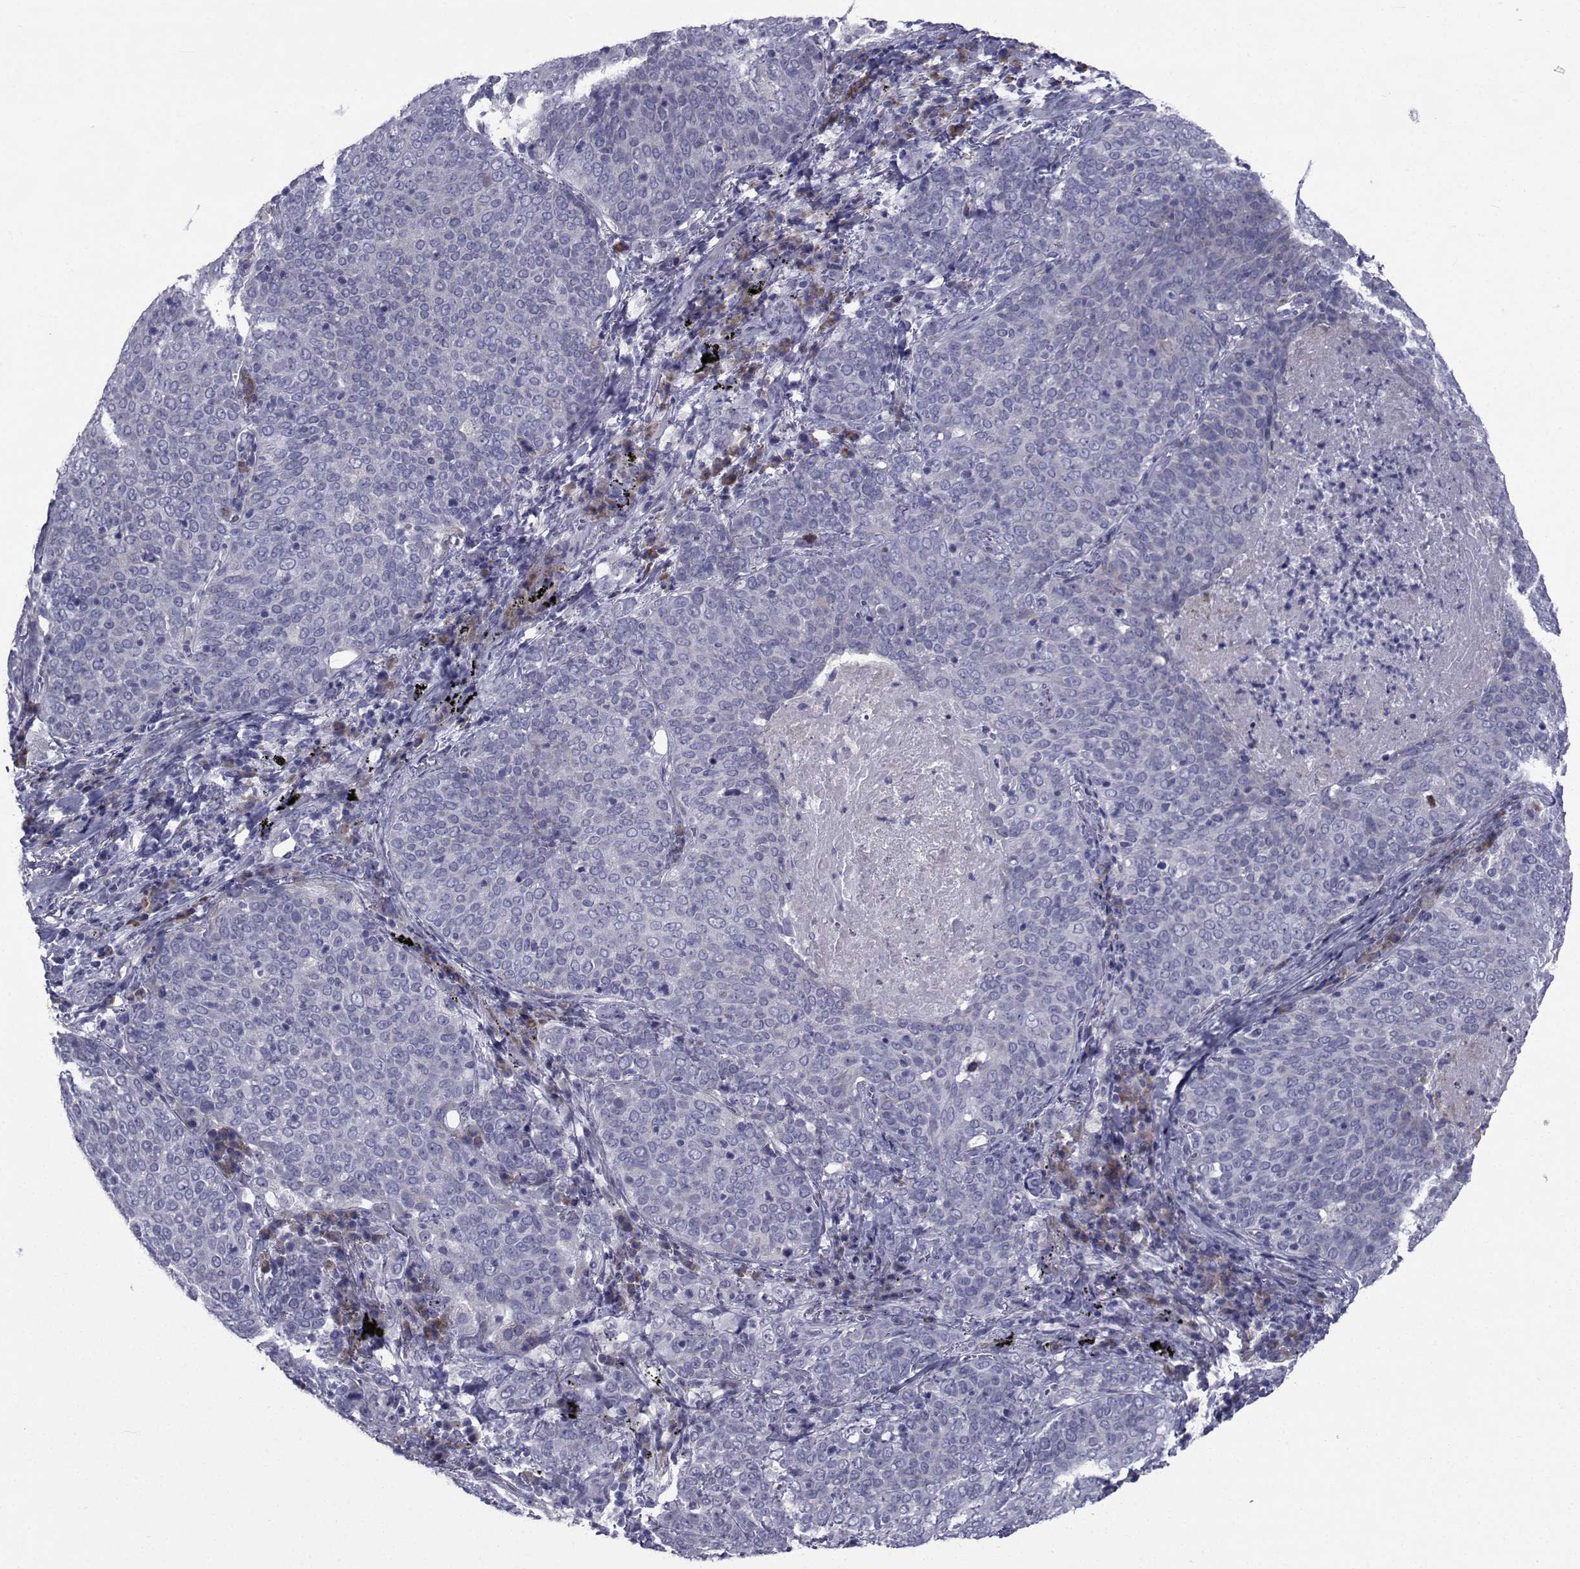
{"staining": {"intensity": "negative", "quantity": "none", "location": "none"}, "tissue": "lung cancer", "cell_type": "Tumor cells", "image_type": "cancer", "snomed": [{"axis": "morphology", "description": "Squamous cell carcinoma, NOS"}, {"axis": "topography", "description": "Lung"}], "caption": "Human lung cancer (squamous cell carcinoma) stained for a protein using IHC displays no expression in tumor cells.", "gene": "ROPN1", "patient": {"sex": "male", "age": 82}}